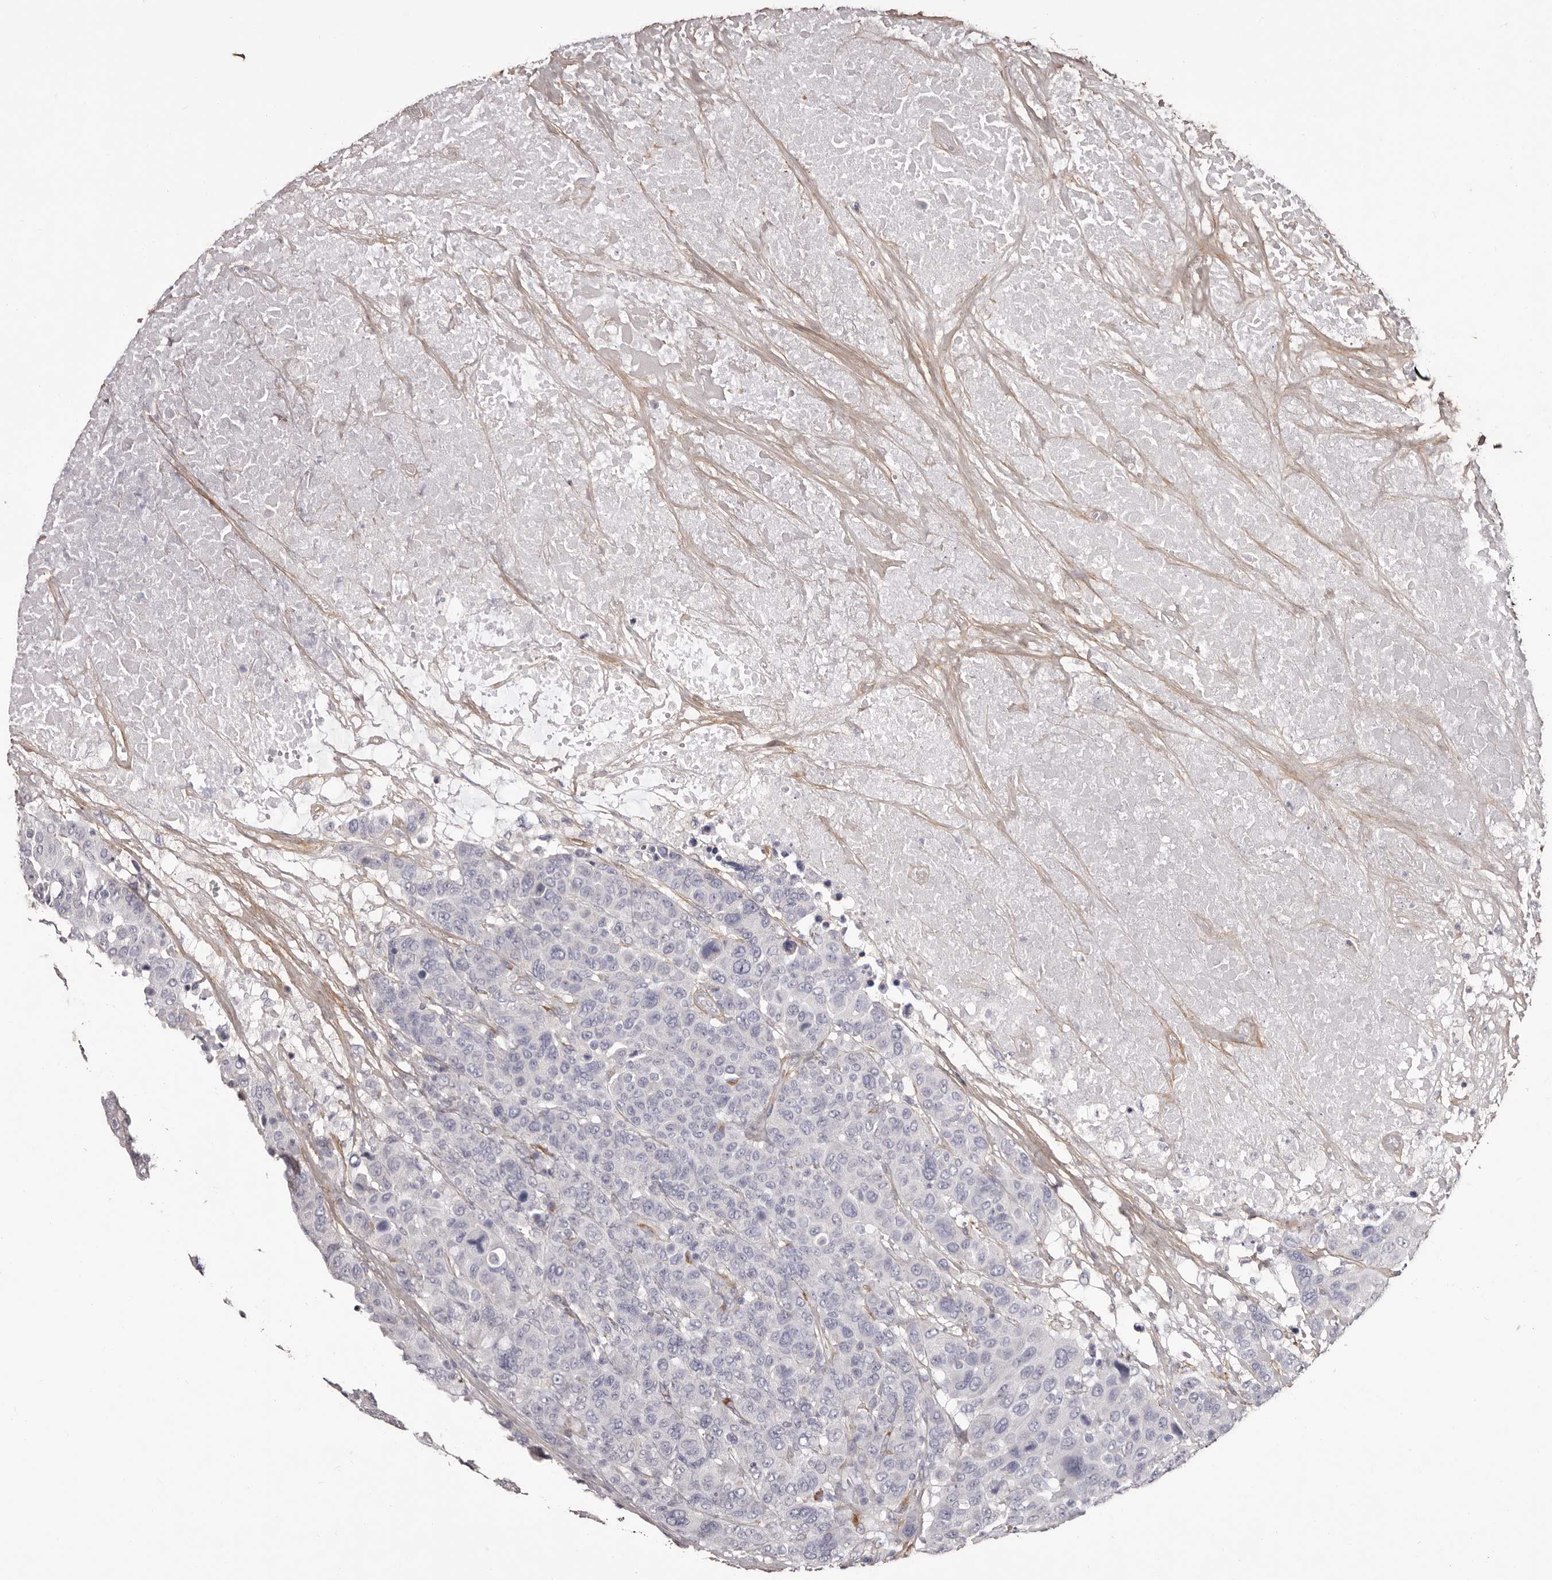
{"staining": {"intensity": "negative", "quantity": "none", "location": "none"}, "tissue": "breast cancer", "cell_type": "Tumor cells", "image_type": "cancer", "snomed": [{"axis": "morphology", "description": "Duct carcinoma"}, {"axis": "topography", "description": "Breast"}], "caption": "Tumor cells show no significant protein positivity in breast cancer.", "gene": "COL6A1", "patient": {"sex": "female", "age": 37}}